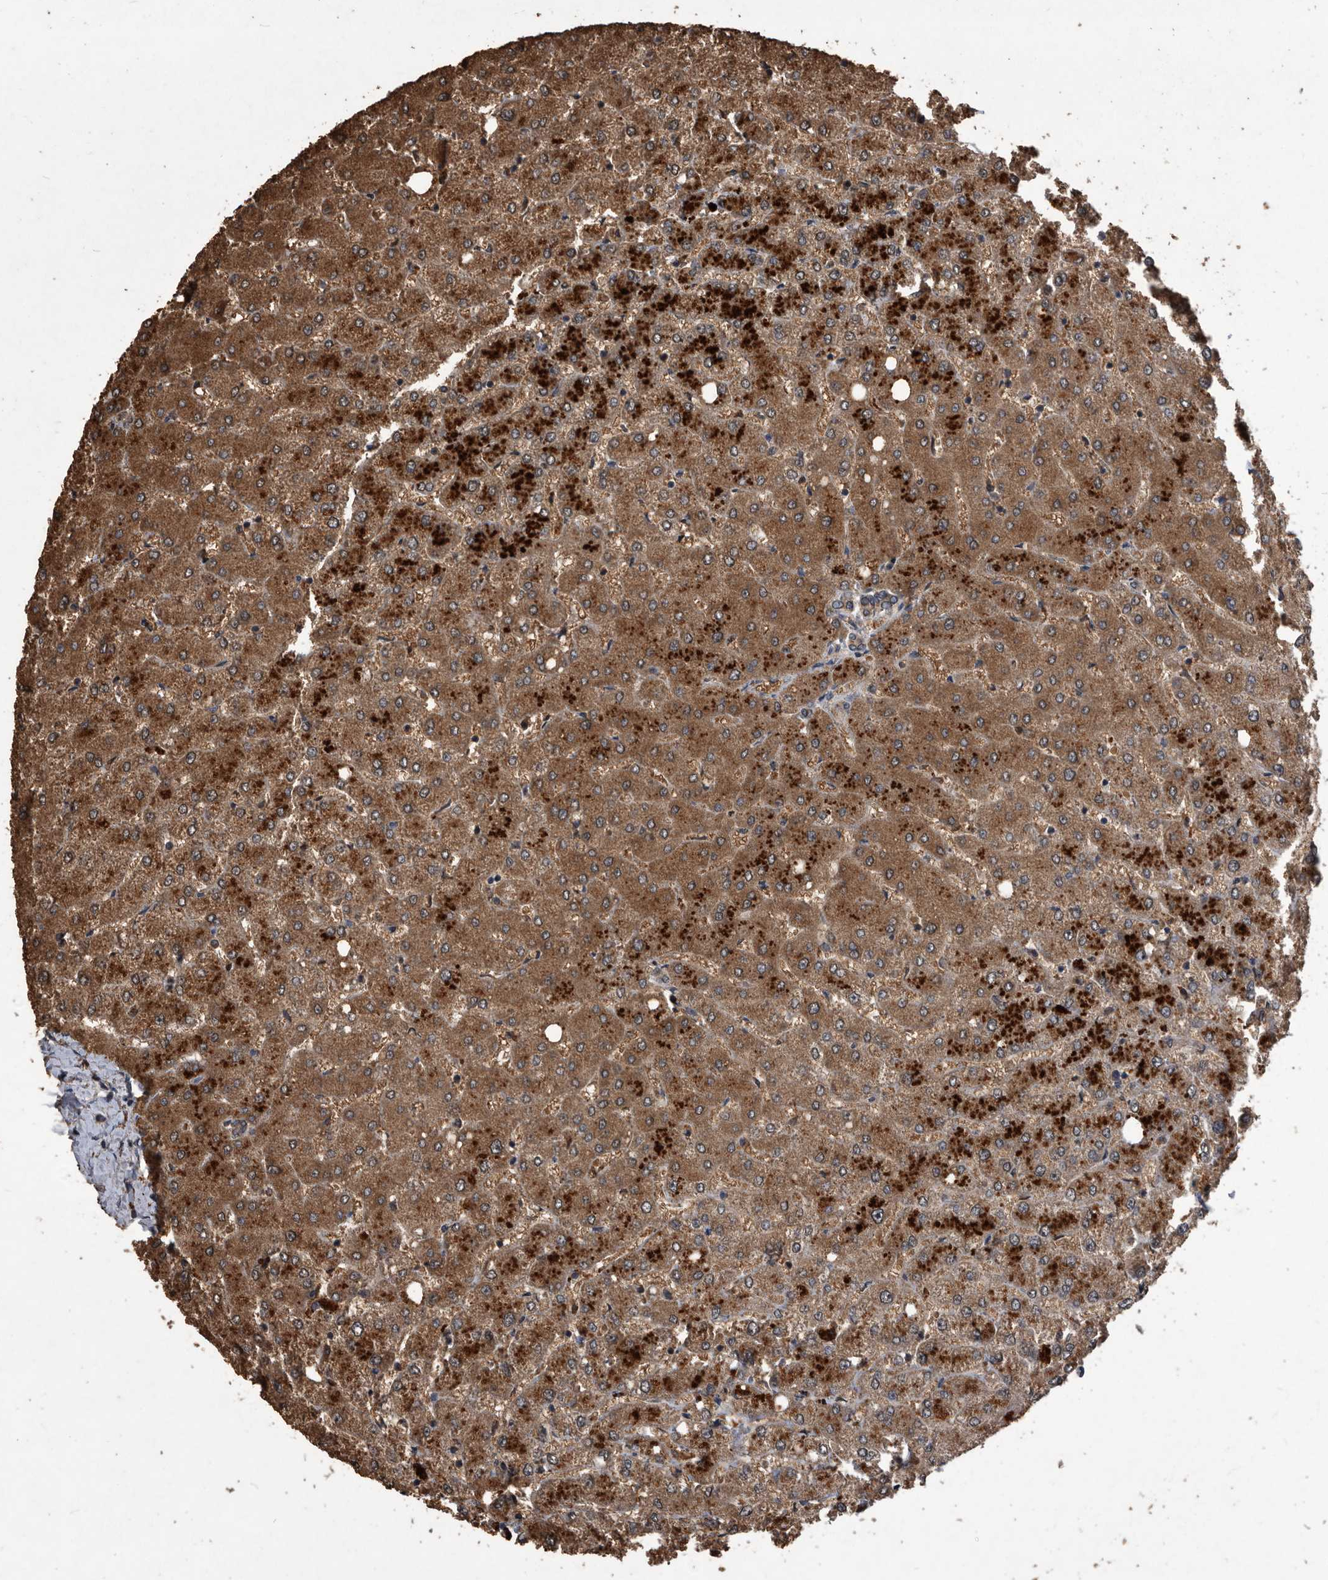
{"staining": {"intensity": "moderate", "quantity": ">75%", "location": "cytoplasmic/membranous"}, "tissue": "liver", "cell_type": "Cholangiocytes", "image_type": "normal", "snomed": [{"axis": "morphology", "description": "Normal tissue, NOS"}, {"axis": "topography", "description": "Liver"}], "caption": "High-magnification brightfield microscopy of benign liver stained with DAB (brown) and counterstained with hematoxylin (blue). cholangiocytes exhibit moderate cytoplasmic/membranous expression is present in about>75% of cells.", "gene": "NRBP1", "patient": {"sex": "female", "age": 54}}